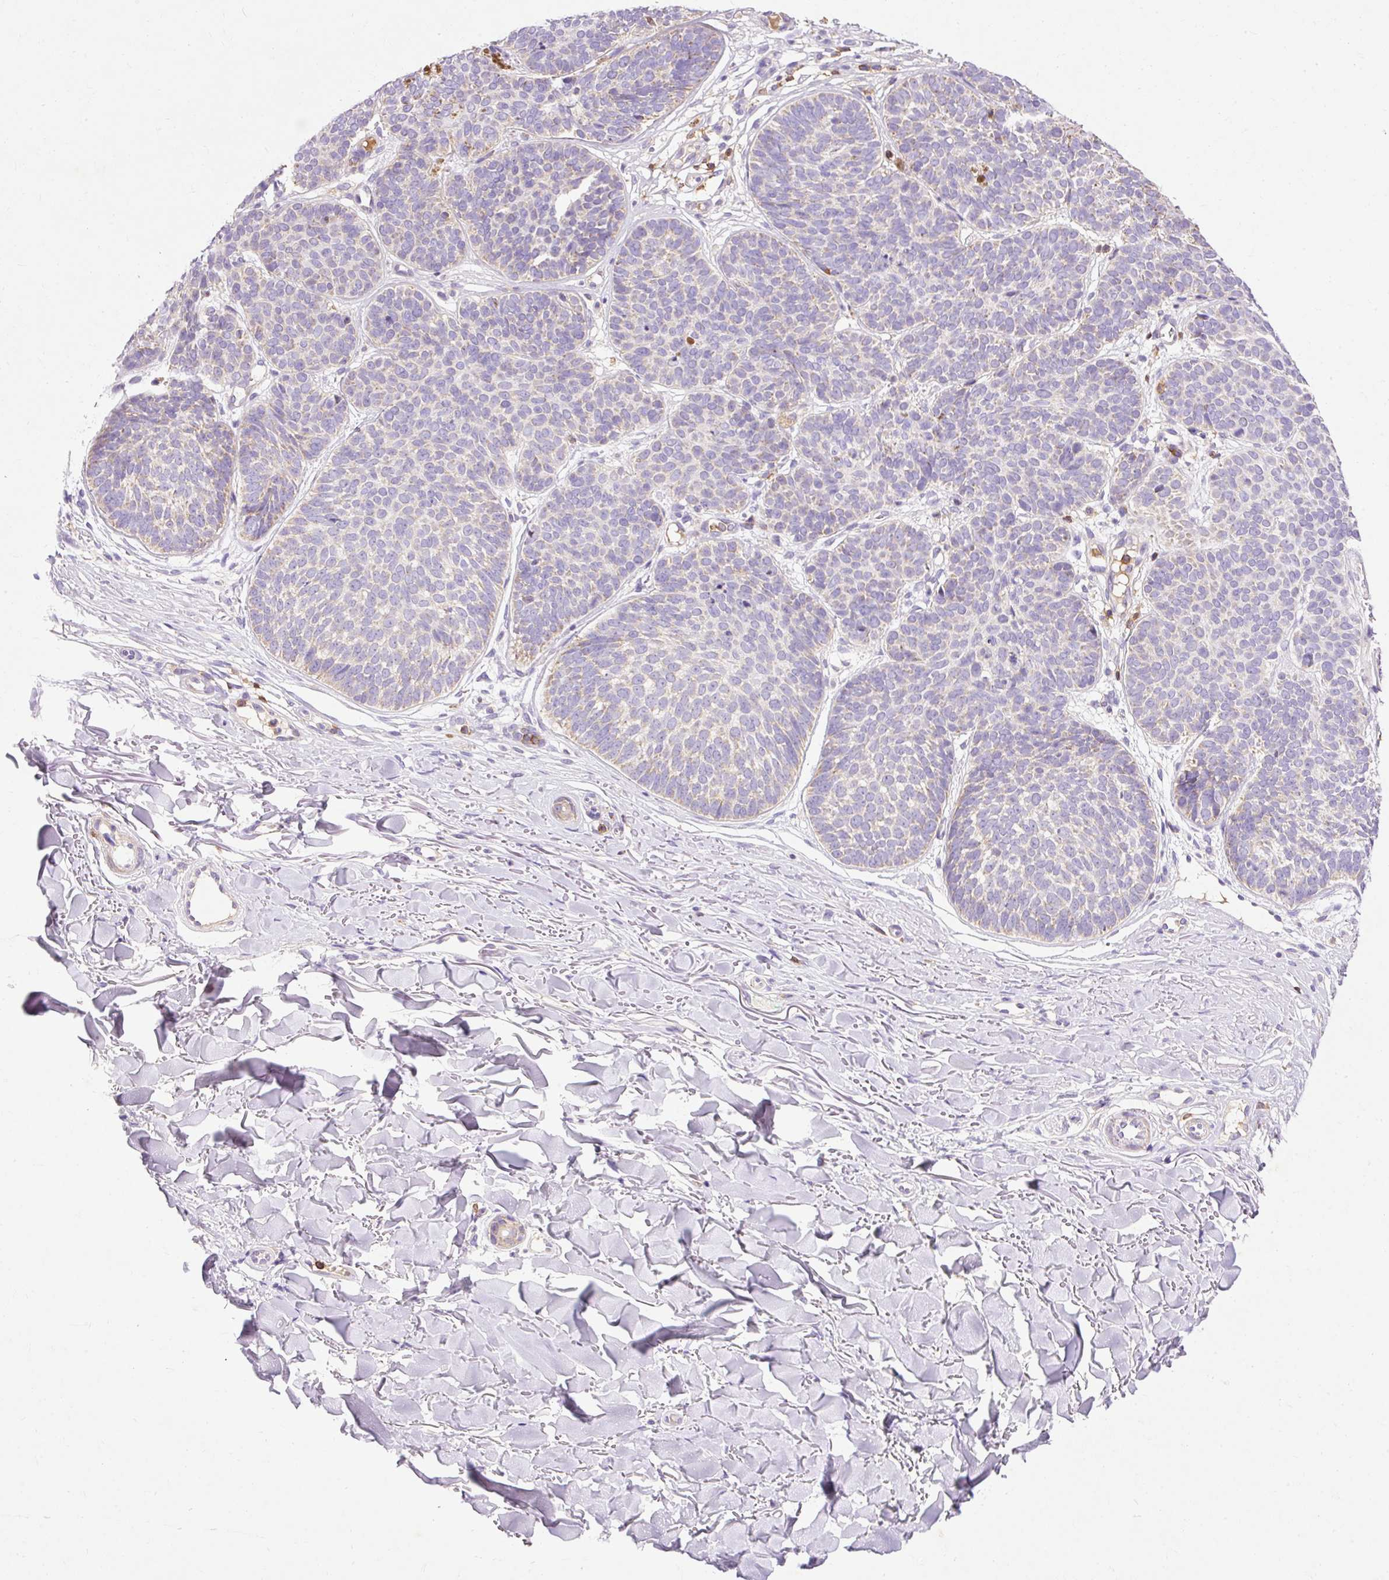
{"staining": {"intensity": "negative", "quantity": "none", "location": "none"}, "tissue": "skin cancer", "cell_type": "Tumor cells", "image_type": "cancer", "snomed": [{"axis": "morphology", "description": "Basal cell carcinoma"}, {"axis": "topography", "description": "Skin"}, {"axis": "topography", "description": "Skin of neck"}, {"axis": "topography", "description": "Skin of shoulder"}, {"axis": "topography", "description": "Skin of back"}], "caption": "Tumor cells show no significant protein staining in basal cell carcinoma (skin).", "gene": "IMMT", "patient": {"sex": "male", "age": 80}}